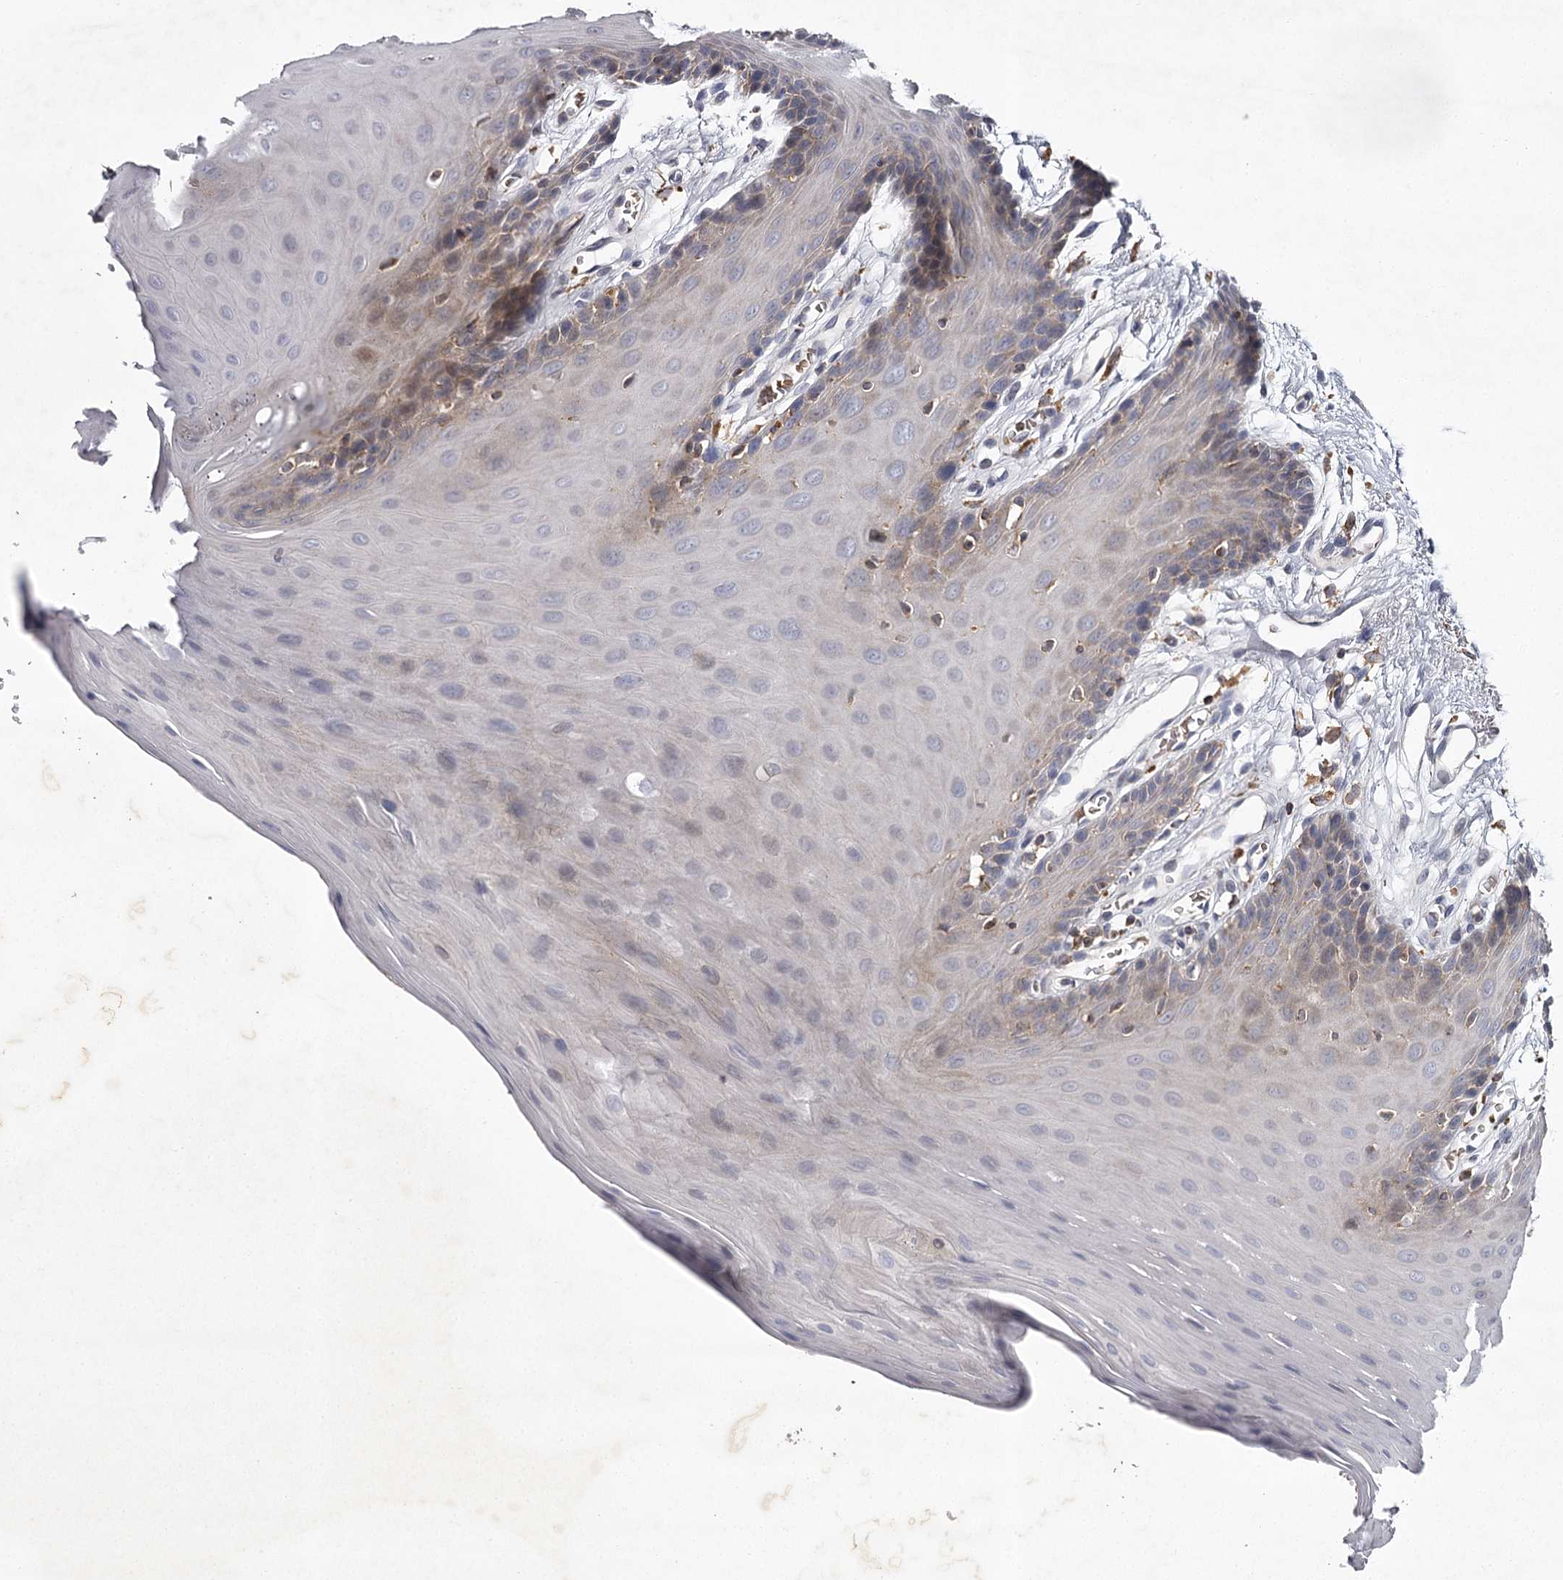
{"staining": {"intensity": "weak", "quantity": "<25%", "location": "cytoplasmic/membranous"}, "tissue": "oral mucosa", "cell_type": "Squamous epithelial cells", "image_type": "normal", "snomed": [{"axis": "morphology", "description": "Normal tissue, NOS"}, {"axis": "morphology", "description": "Squamous cell carcinoma, NOS"}, {"axis": "topography", "description": "Skeletal muscle"}, {"axis": "topography", "description": "Oral tissue"}, {"axis": "topography", "description": "Salivary gland"}, {"axis": "topography", "description": "Head-Neck"}], "caption": "DAB (3,3'-diaminobenzidine) immunohistochemical staining of normal human oral mucosa shows no significant staining in squamous epithelial cells. (Stains: DAB immunohistochemistry (IHC) with hematoxylin counter stain, Microscopy: brightfield microscopy at high magnification).", "gene": "RASSF6", "patient": {"sex": "male", "age": 54}}